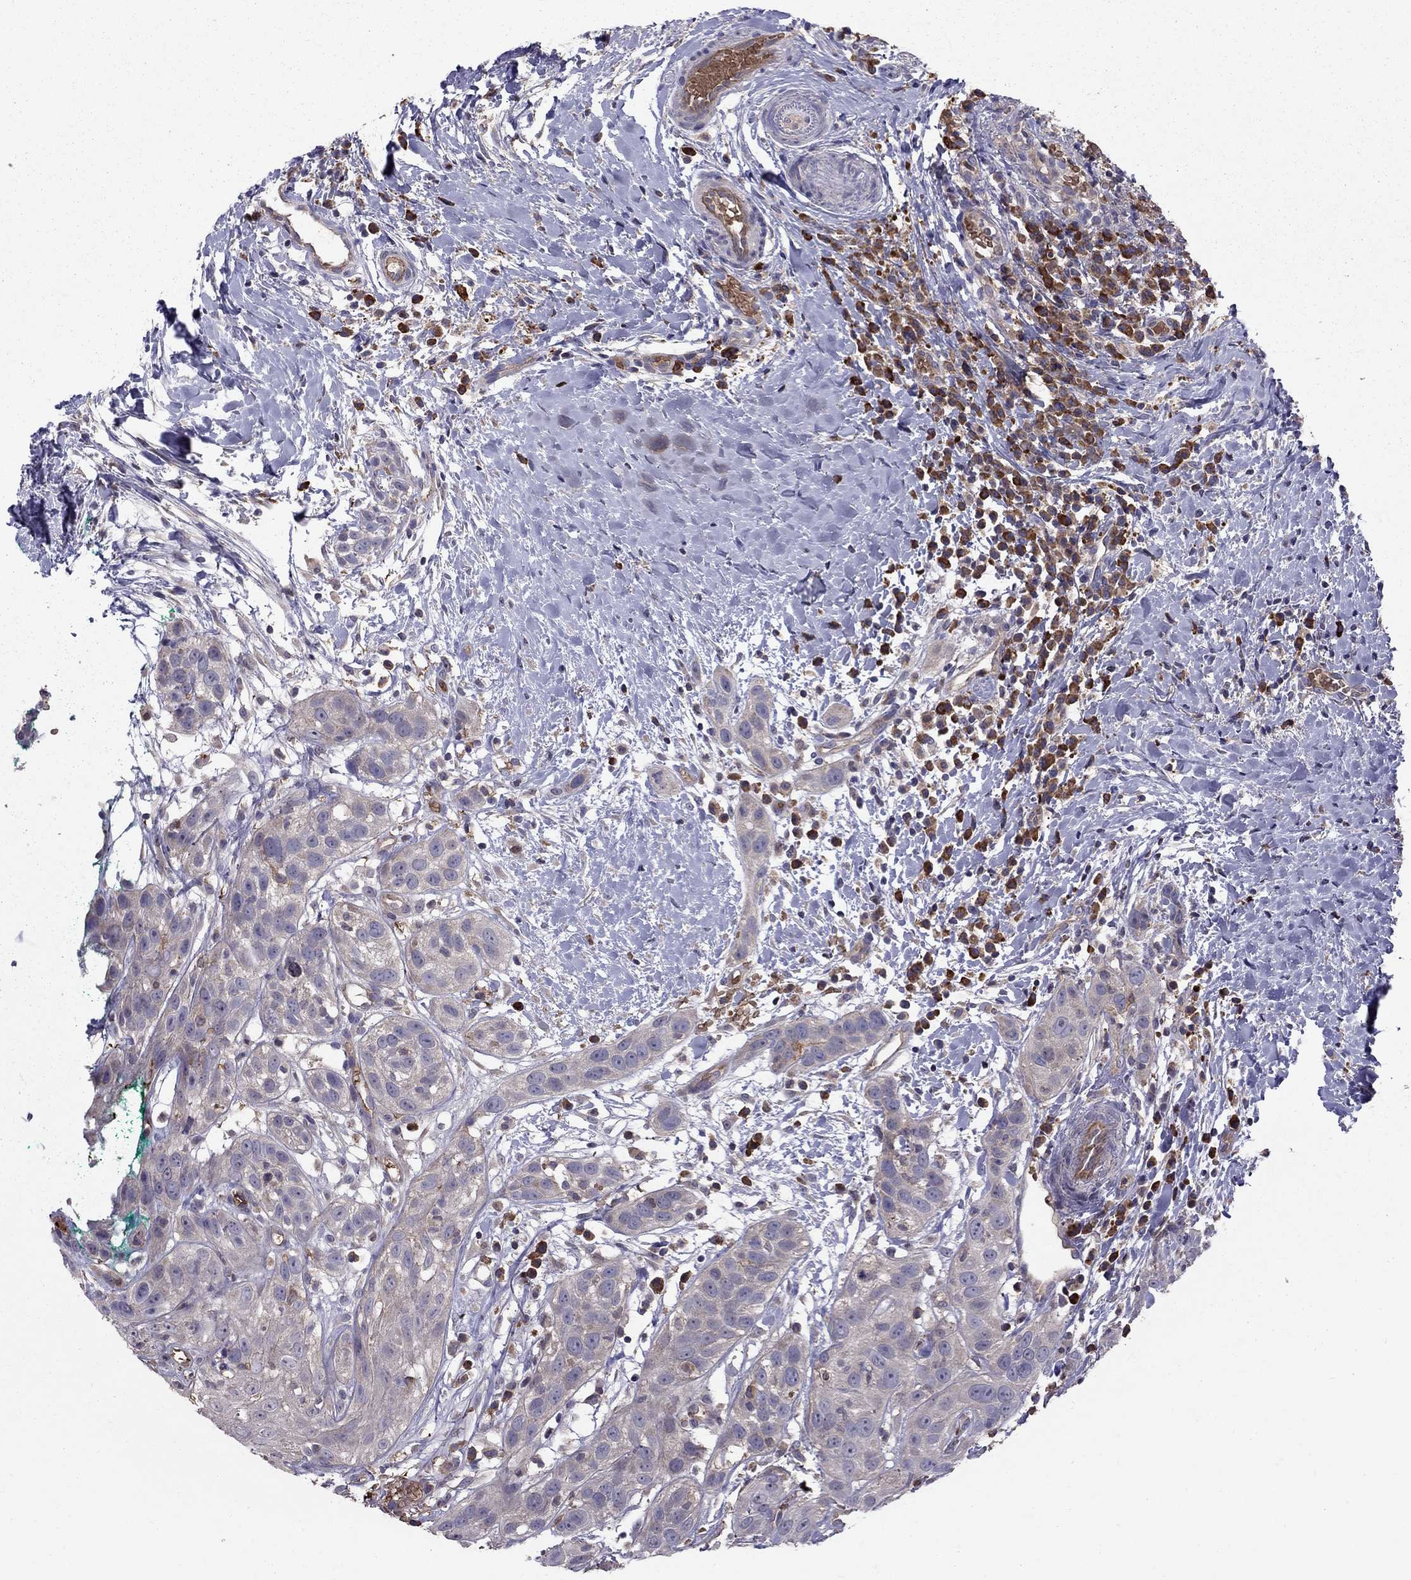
{"staining": {"intensity": "negative", "quantity": "none", "location": "none"}, "tissue": "head and neck cancer", "cell_type": "Tumor cells", "image_type": "cancer", "snomed": [{"axis": "morphology", "description": "Normal tissue, NOS"}, {"axis": "morphology", "description": "Squamous cell carcinoma, NOS"}, {"axis": "topography", "description": "Oral tissue"}, {"axis": "topography", "description": "Salivary gland"}, {"axis": "topography", "description": "Head-Neck"}], "caption": "Tumor cells are negative for brown protein staining in squamous cell carcinoma (head and neck).", "gene": "PIK3CG", "patient": {"sex": "female", "age": 62}}